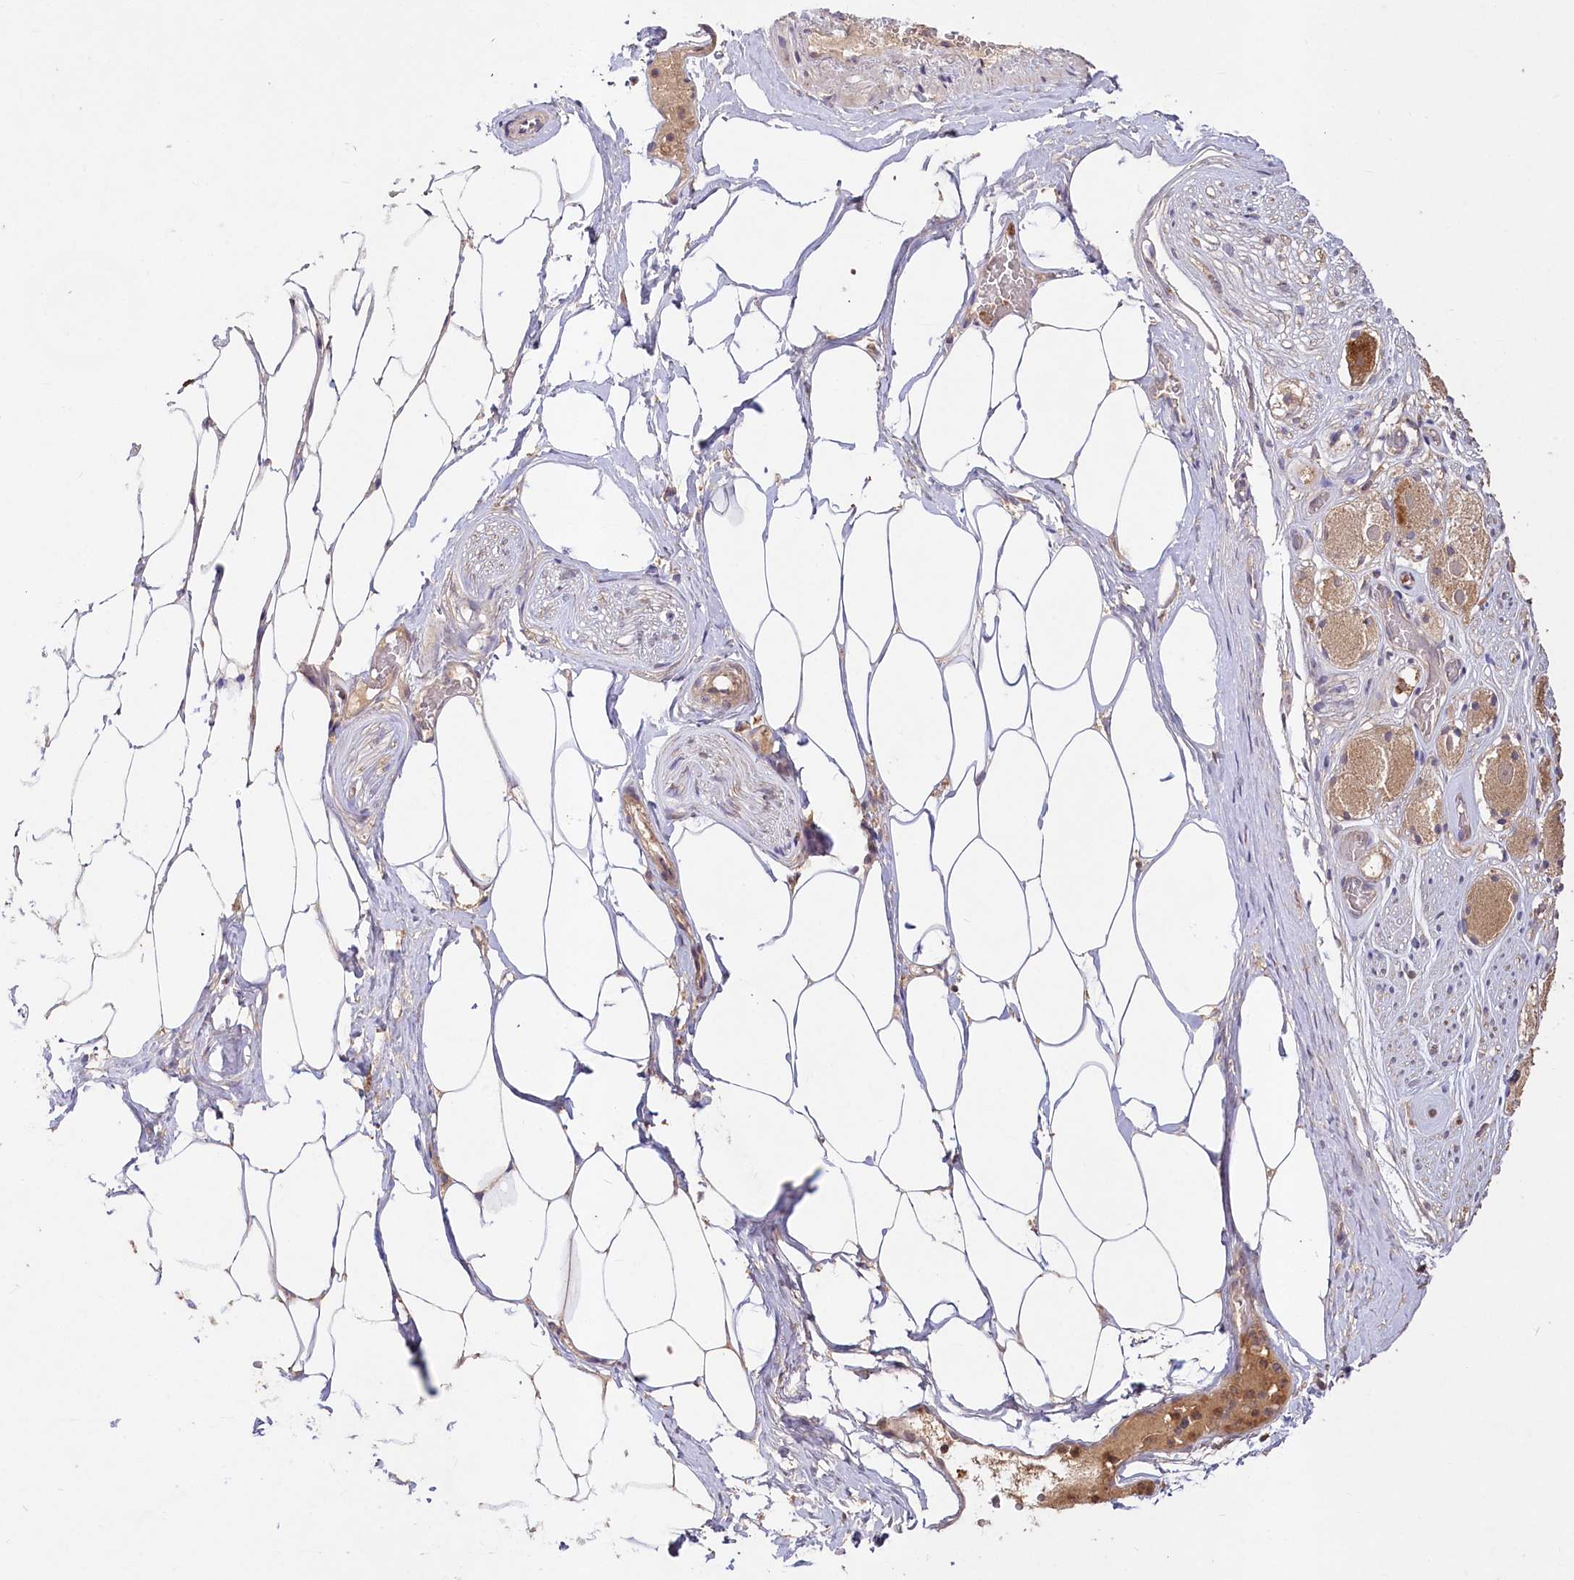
{"staining": {"intensity": "negative", "quantity": "none", "location": "none"}, "tissue": "adipose tissue", "cell_type": "Adipocytes", "image_type": "normal", "snomed": [{"axis": "morphology", "description": "Normal tissue, NOS"}, {"axis": "morphology", "description": "Adenocarcinoma, Low grade"}, {"axis": "topography", "description": "Prostate"}, {"axis": "topography", "description": "Peripheral nerve tissue"}], "caption": "Immunohistochemical staining of unremarkable adipose tissue exhibits no significant staining in adipocytes. (Immunohistochemistry (ihc), brightfield microscopy, high magnification).", "gene": "IRAK1BP1", "patient": {"sex": "male", "age": 63}}